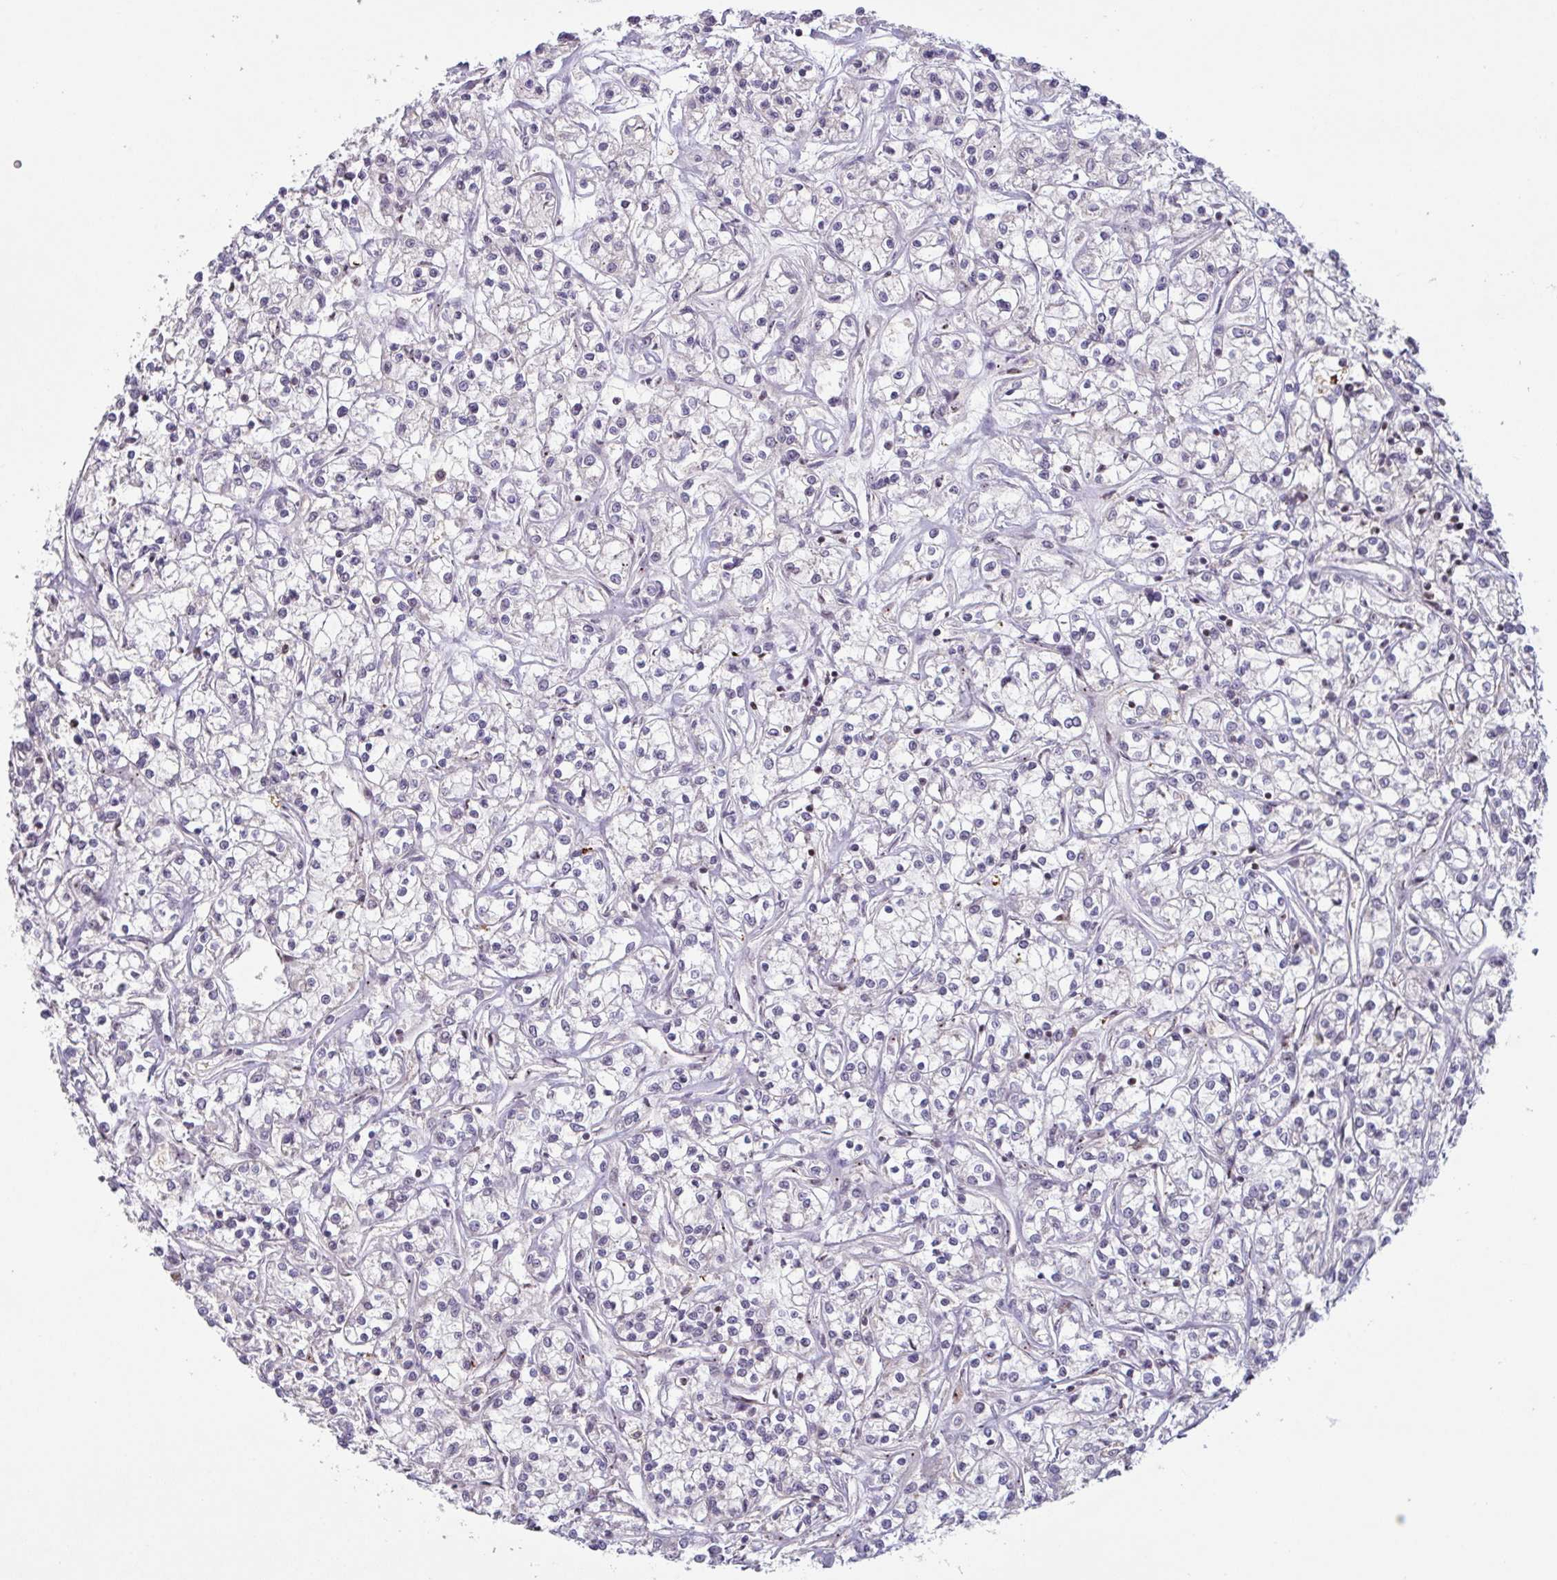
{"staining": {"intensity": "negative", "quantity": "none", "location": "none"}, "tissue": "renal cancer", "cell_type": "Tumor cells", "image_type": "cancer", "snomed": [{"axis": "morphology", "description": "Adenocarcinoma, NOS"}, {"axis": "topography", "description": "Kidney"}], "caption": "DAB immunohistochemical staining of human adenocarcinoma (renal) displays no significant positivity in tumor cells.", "gene": "NLRP13", "patient": {"sex": "female", "age": 59}}